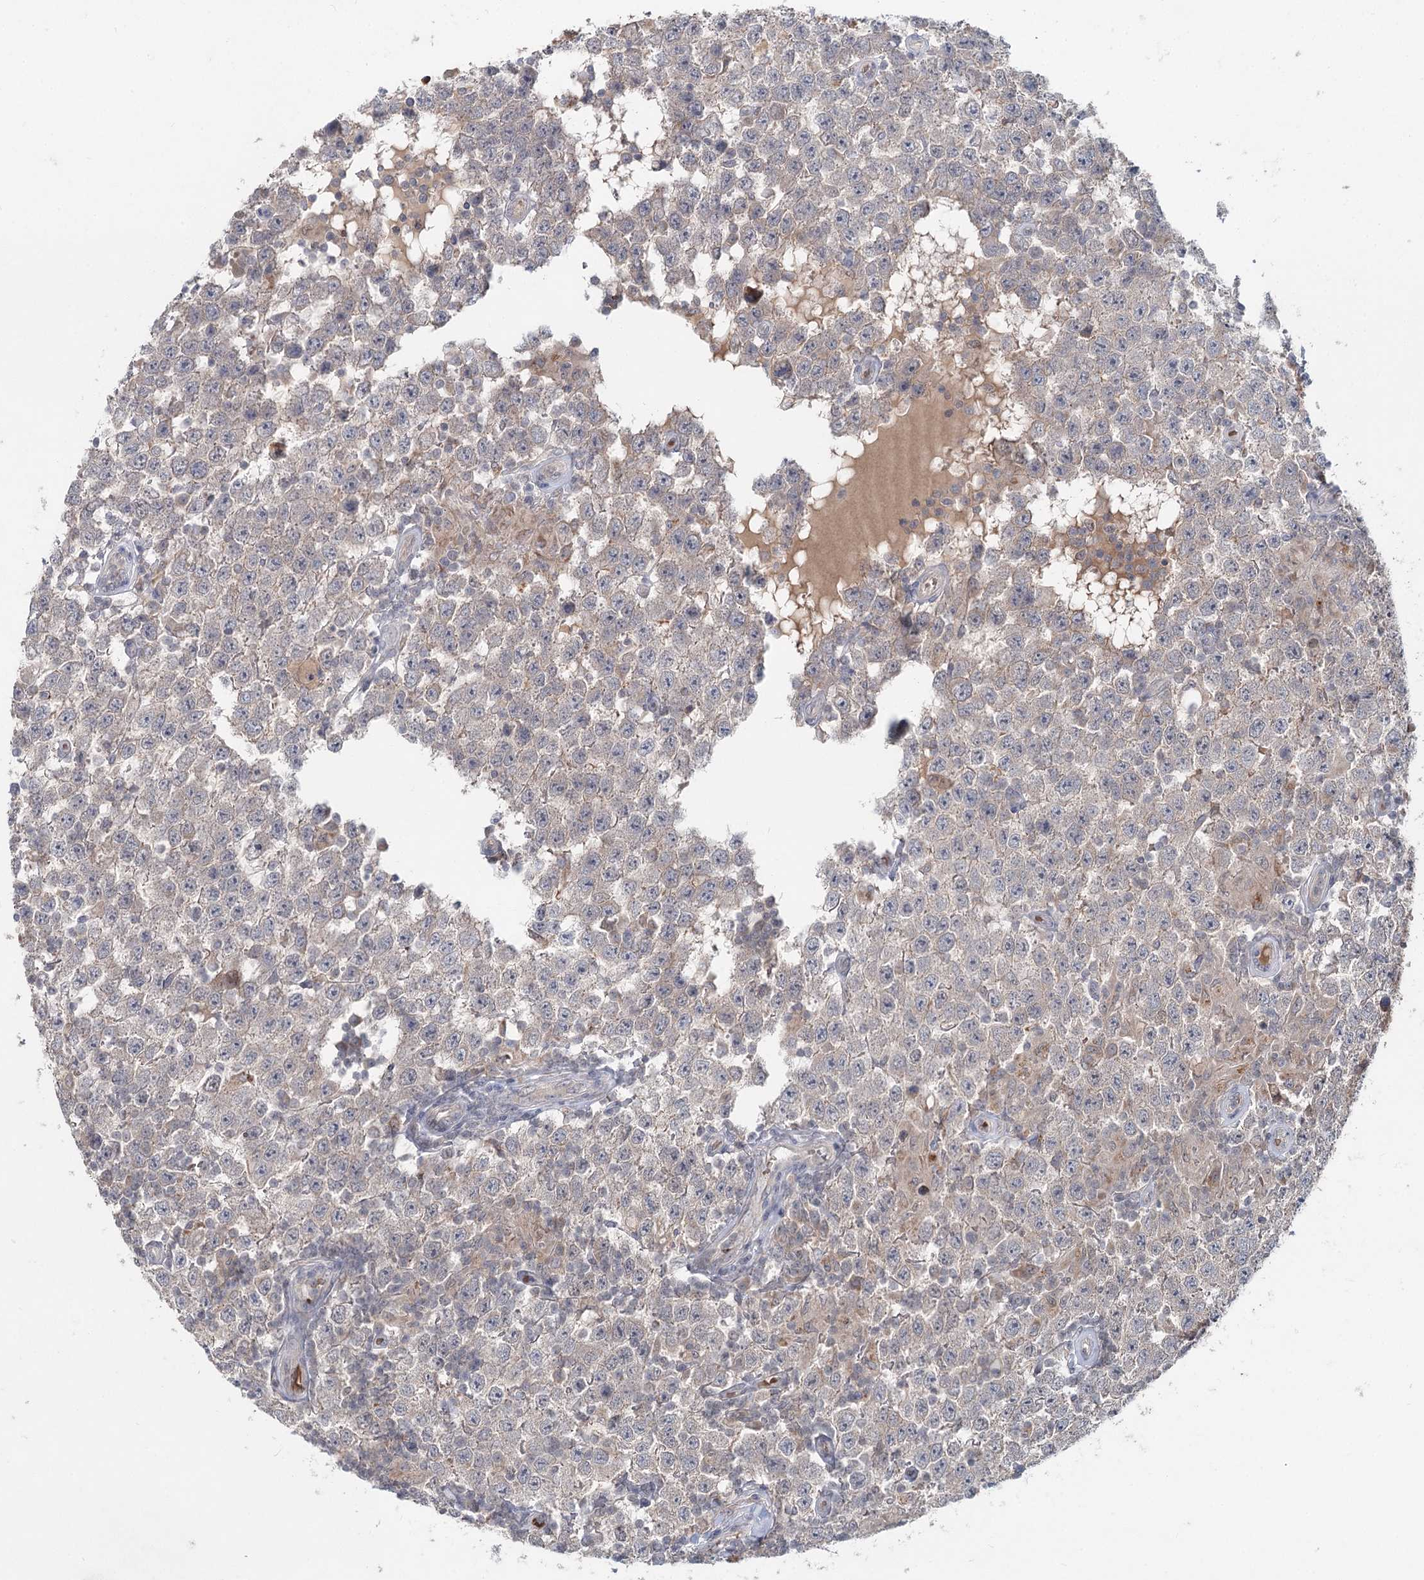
{"staining": {"intensity": "negative", "quantity": "none", "location": "none"}, "tissue": "testis cancer", "cell_type": "Tumor cells", "image_type": "cancer", "snomed": [{"axis": "morphology", "description": "Normal tissue, NOS"}, {"axis": "morphology", "description": "Urothelial carcinoma, High grade"}, {"axis": "morphology", "description": "Seminoma, NOS"}, {"axis": "morphology", "description": "Carcinoma, Embryonal, NOS"}, {"axis": "topography", "description": "Urinary bladder"}, {"axis": "topography", "description": "Testis"}], "caption": "This is an IHC photomicrograph of human testis cancer (high-grade urothelial carcinoma). There is no expression in tumor cells.", "gene": "FBXO7", "patient": {"sex": "male", "age": 41}}